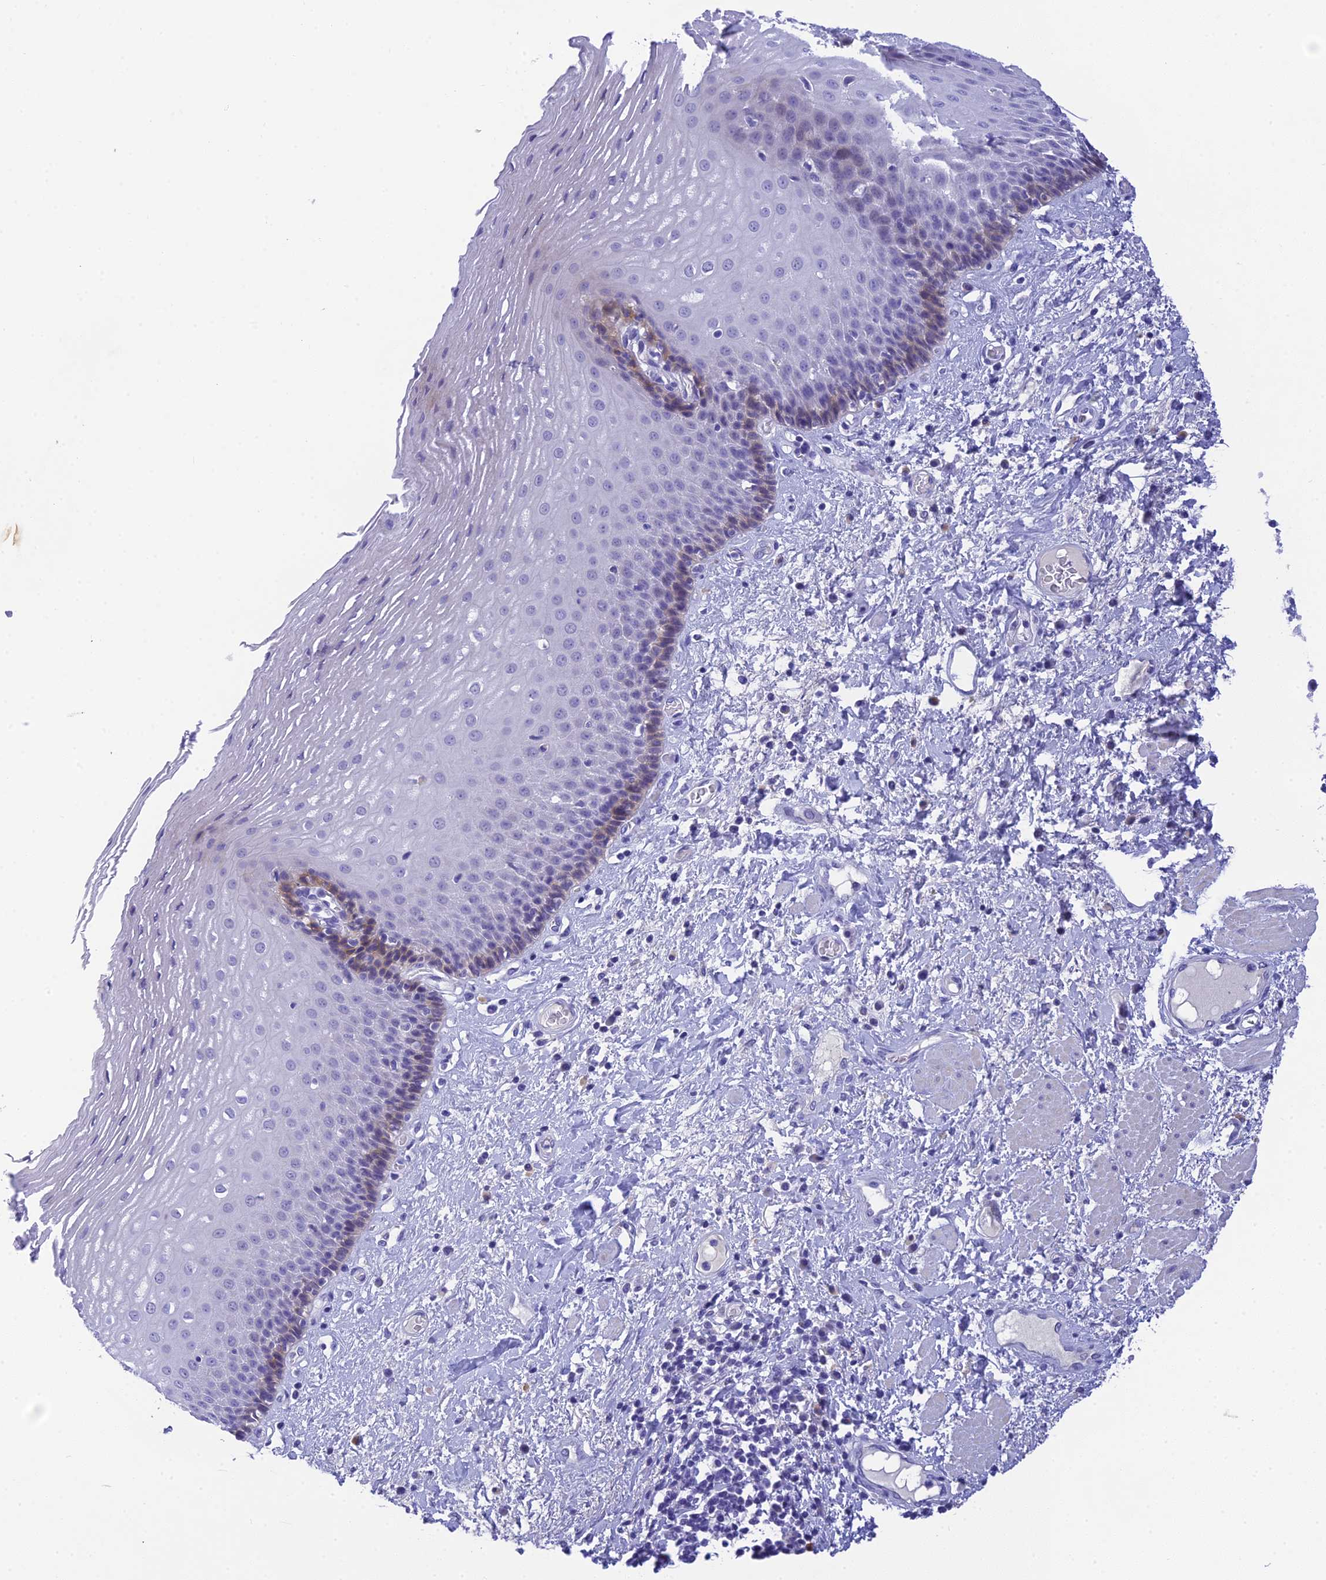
{"staining": {"intensity": "negative", "quantity": "none", "location": "none"}, "tissue": "esophagus", "cell_type": "Squamous epithelial cells", "image_type": "normal", "snomed": [{"axis": "morphology", "description": "Normal tissue, NOS"}, {"axis": "morphology", "description": "Adenocarcinoma, NOS"}, {"axis": "topography", "description": "Esophagus"}], "caption": "There is no significant staining in squamous epithelial cells of esophagus.", "gene": "KDELR3", "patient": {"sex": "male", "age": 62}}